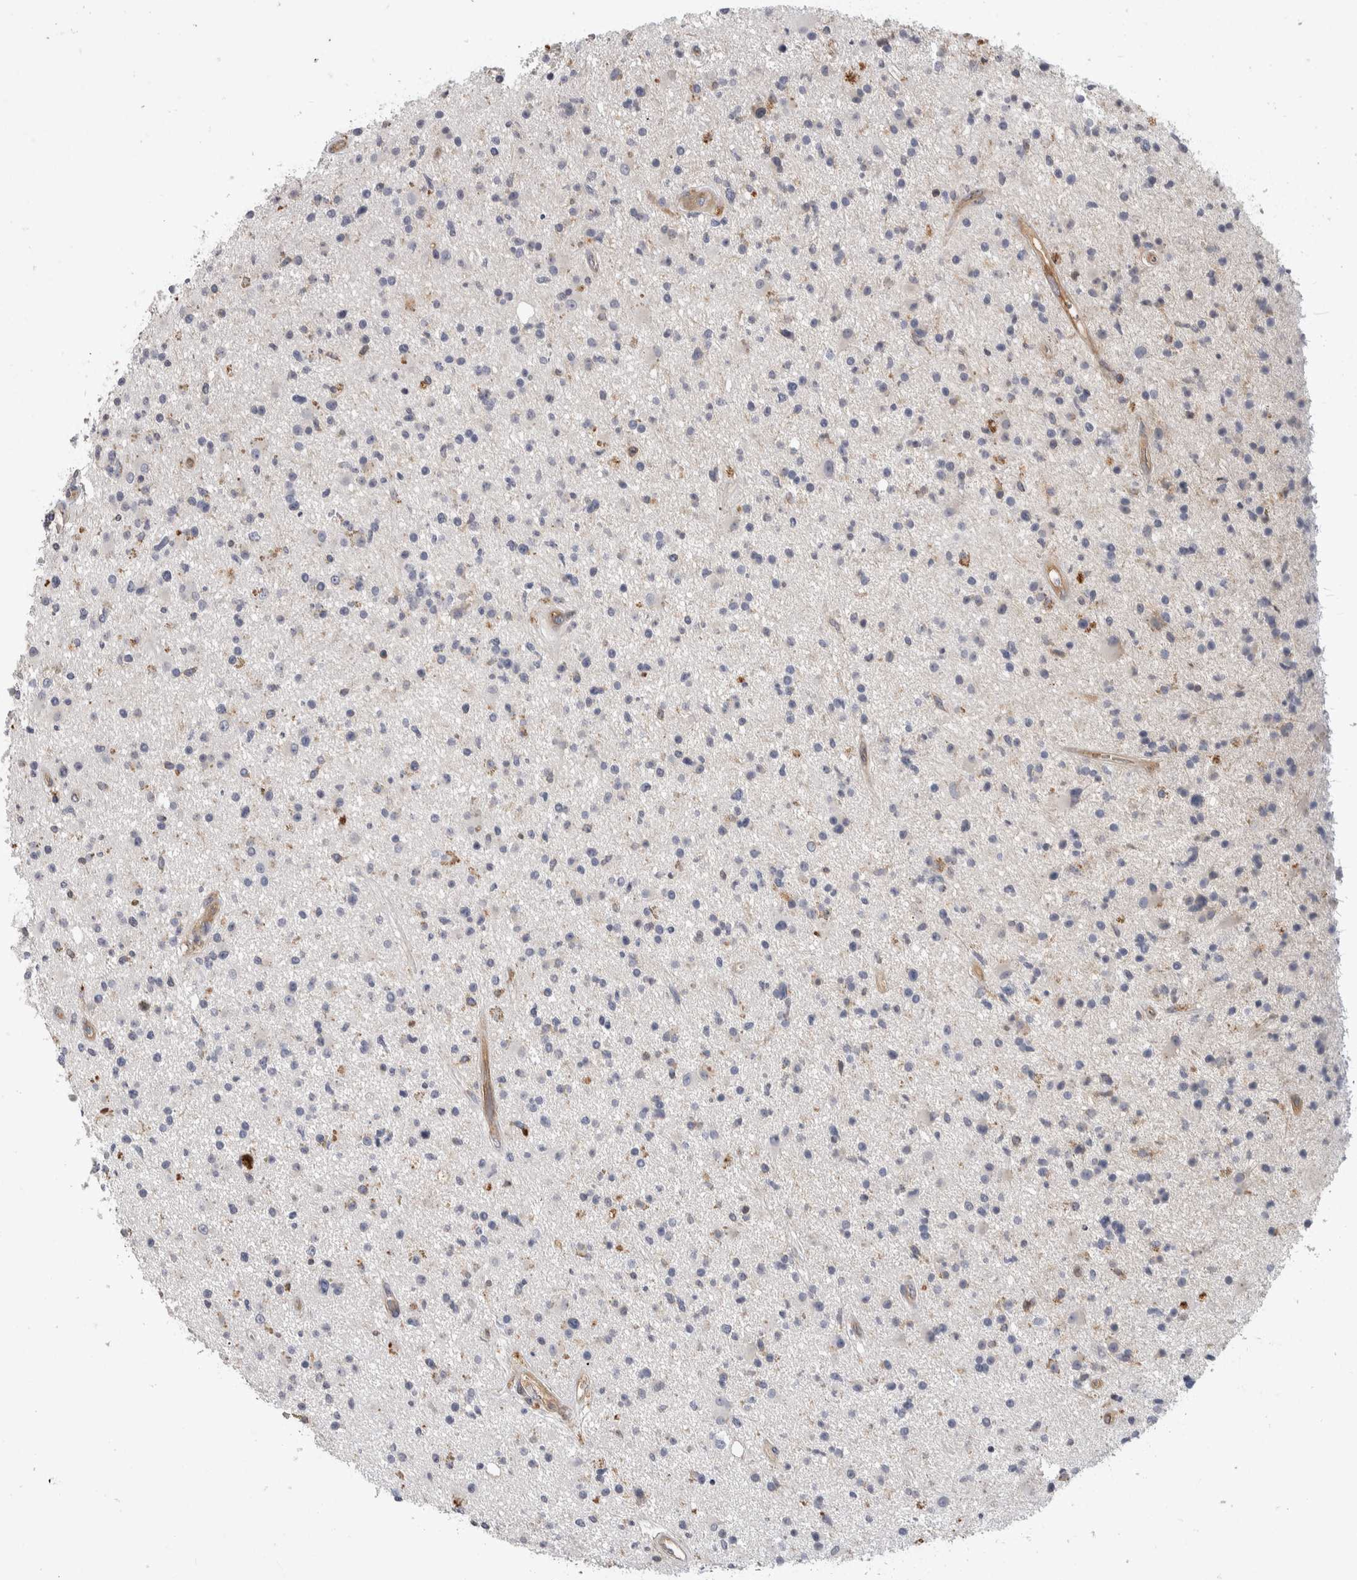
{"staining": {"intensity": "weak", "quantity": "<25%", "location": "cytoplasmic/membranous"}, "tissue": "glioma", "cell_type": "Tumor cells", "image_type": "cancer", "snomed": [{"axis": "morphology", "description": "Glioma, malignant, High grade"}, {"axis": "topography", "description": "Brain"}], "caption": "DAB (3,3'-diaminobenzidine) immunohistochemical staining of human glioma shows no significant staining in tumor cells.", "gene": "NFKB2", "patient": {"sex": "male", "age": 33}}